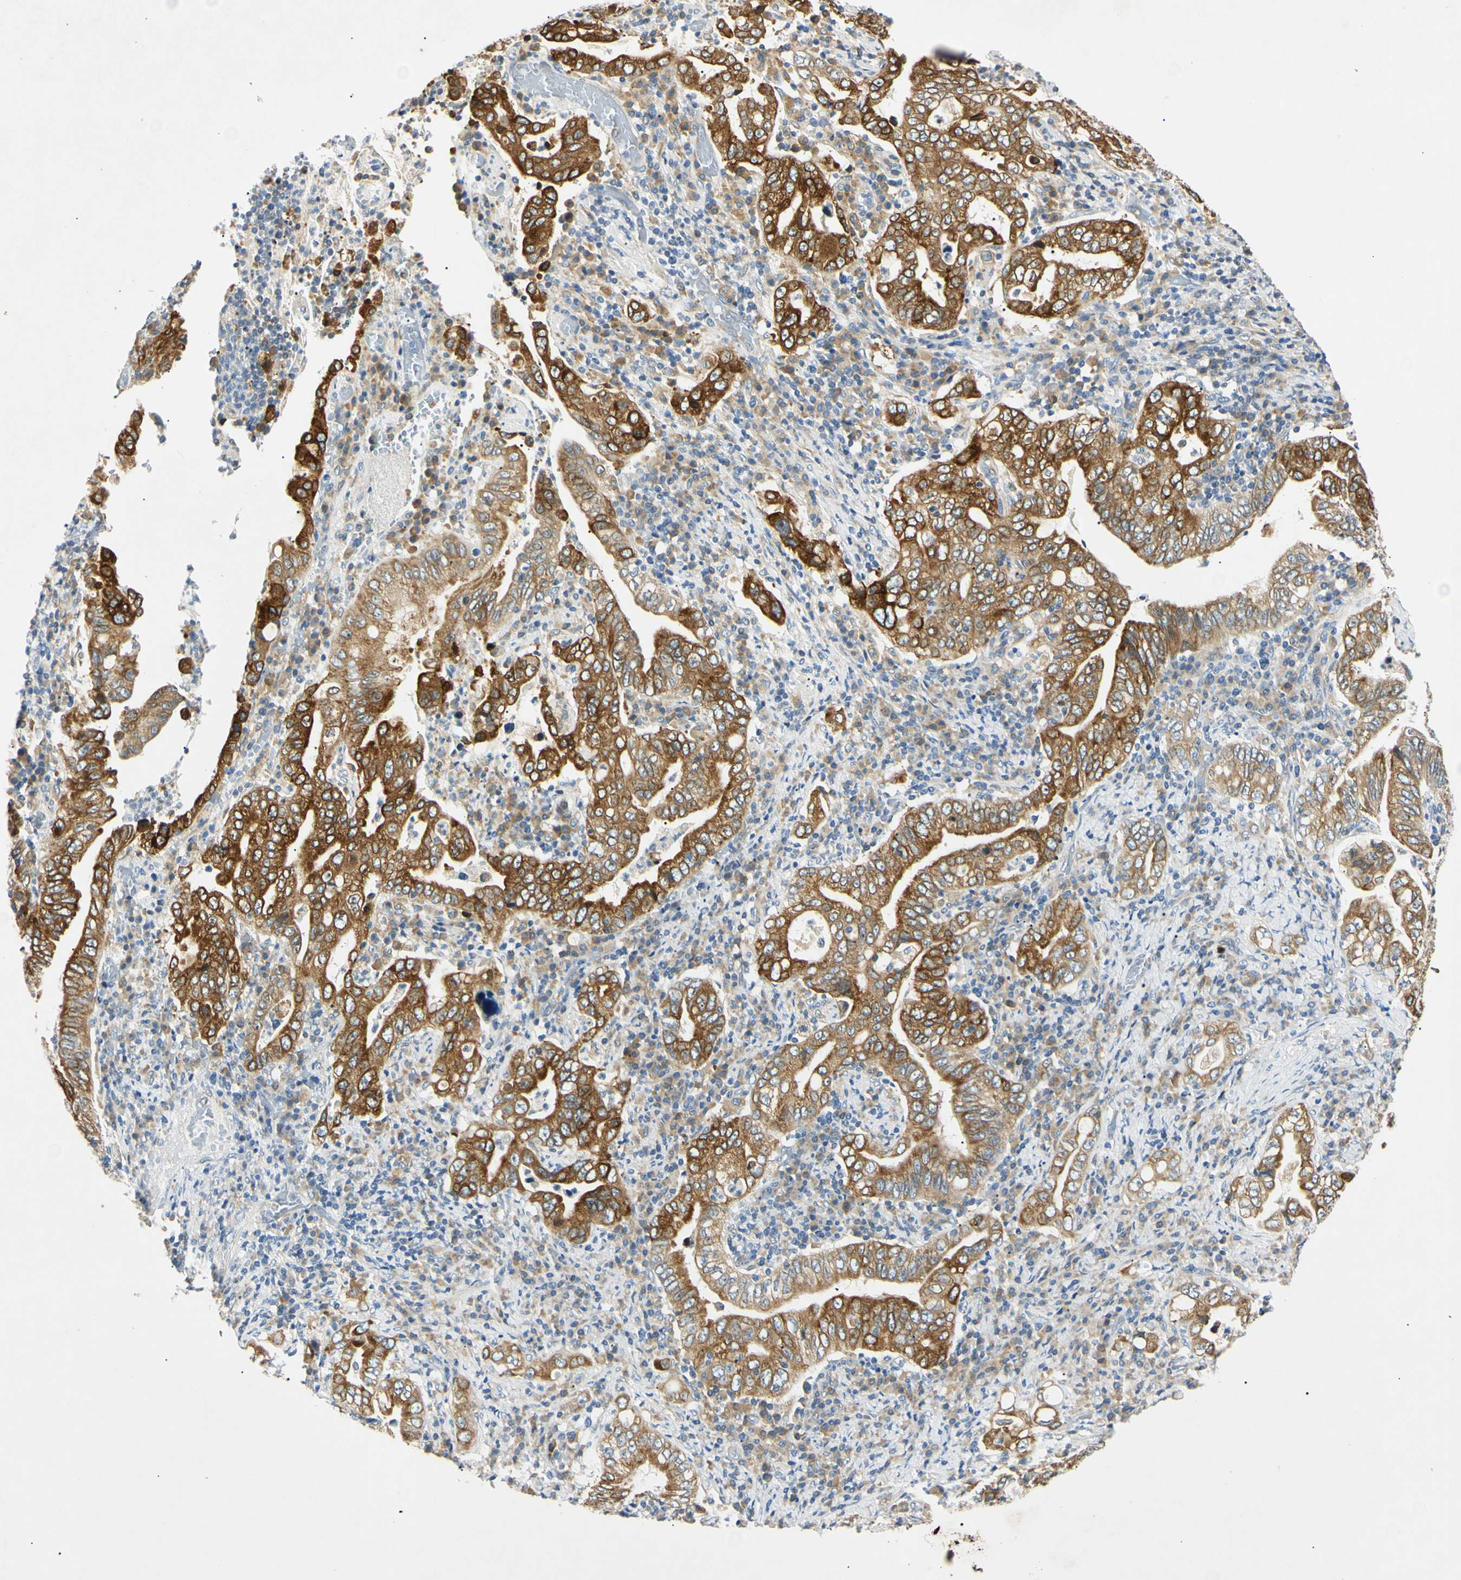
{"staining": {"intensity": "moderate", "quantity": ">75%", "location": "cytoplasmic/membranous"}, "tissue": "stomach cancer", "cell_type": "Tumor cells", "image_type": "cancer", "snomed": [{"axis": "morphology", "description": "Normal tissue, NOS"}, {"axis": "morphology", "description": "Adenocarcinoma, NOS"}, {"axis": "topography", "description": "Esophagus"}, {"axis": "topography", "description": "Stomach, upper"}, {"axis": "topography", "description": "Peripheral nerve tissue"}], "caption": "Stomach cancer was stained to show a protein in brown. There is medium levels of moderate cytoplasmic/membranous expression in about >75% of tumor cells.", "gene": "DNAJB12", "patient": {"sex": "male", "age": 62}}